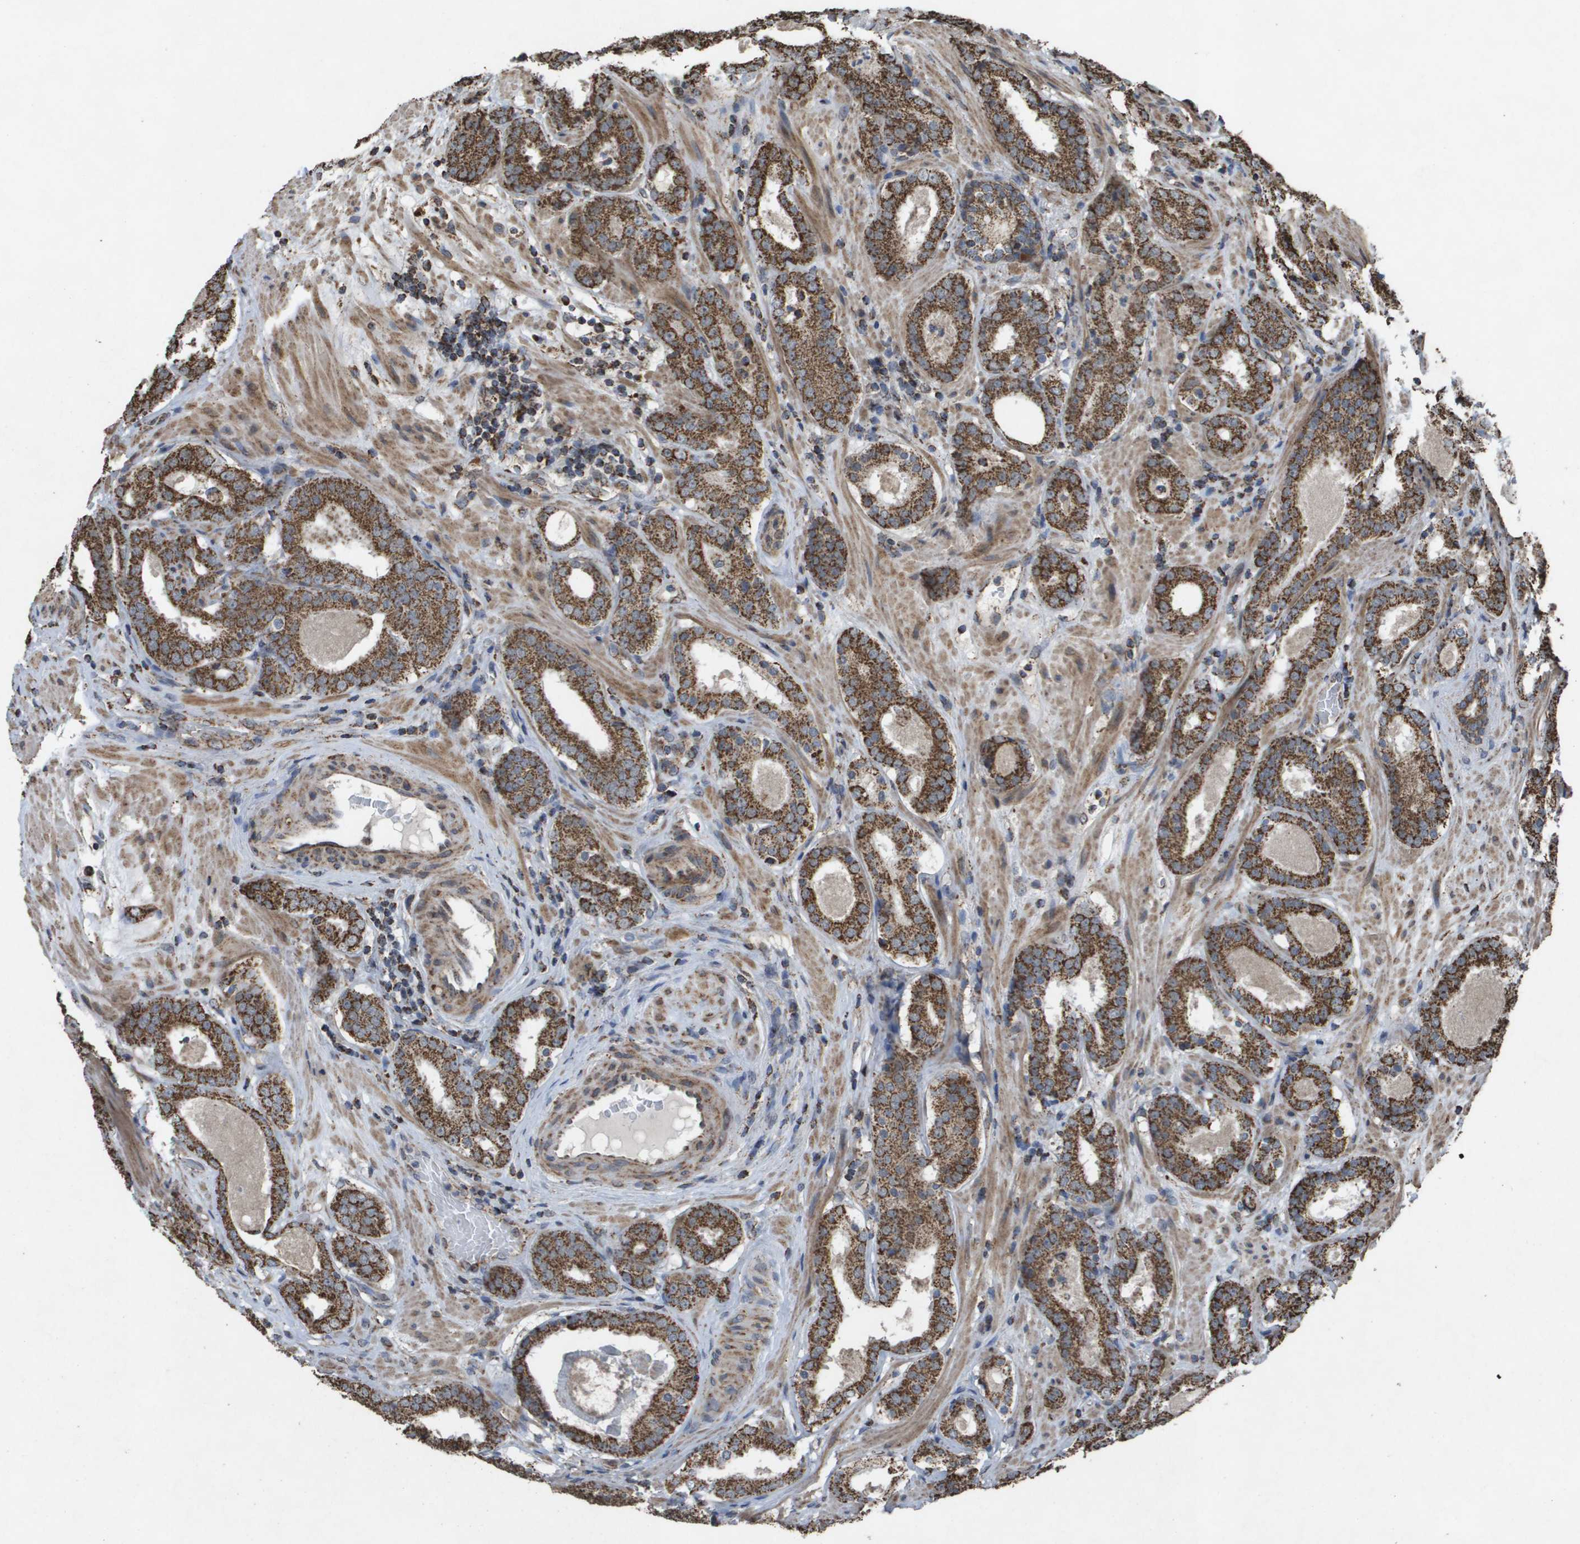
{"staining": {"intensity": "strong", "quantity": ">75%", "location": "cytoplasmic/membranous"}, "tissue": "prostate cancer", "cell_type": "Tumor cells", "image_type": "cancer", "snomed": [{"axis": "morphology", "description": "Adenocarcinoma, Low grade"}, {"axis": "topography", "description": "Prostate"}], "caption": "Protein staining displays strong cytoplasmic/membranous expression in about >75% of tumor cells in prostate low-grade adenocarcinoma.", "gene": "HSPE1", "patient": {"sex": "male", "age": 69}}